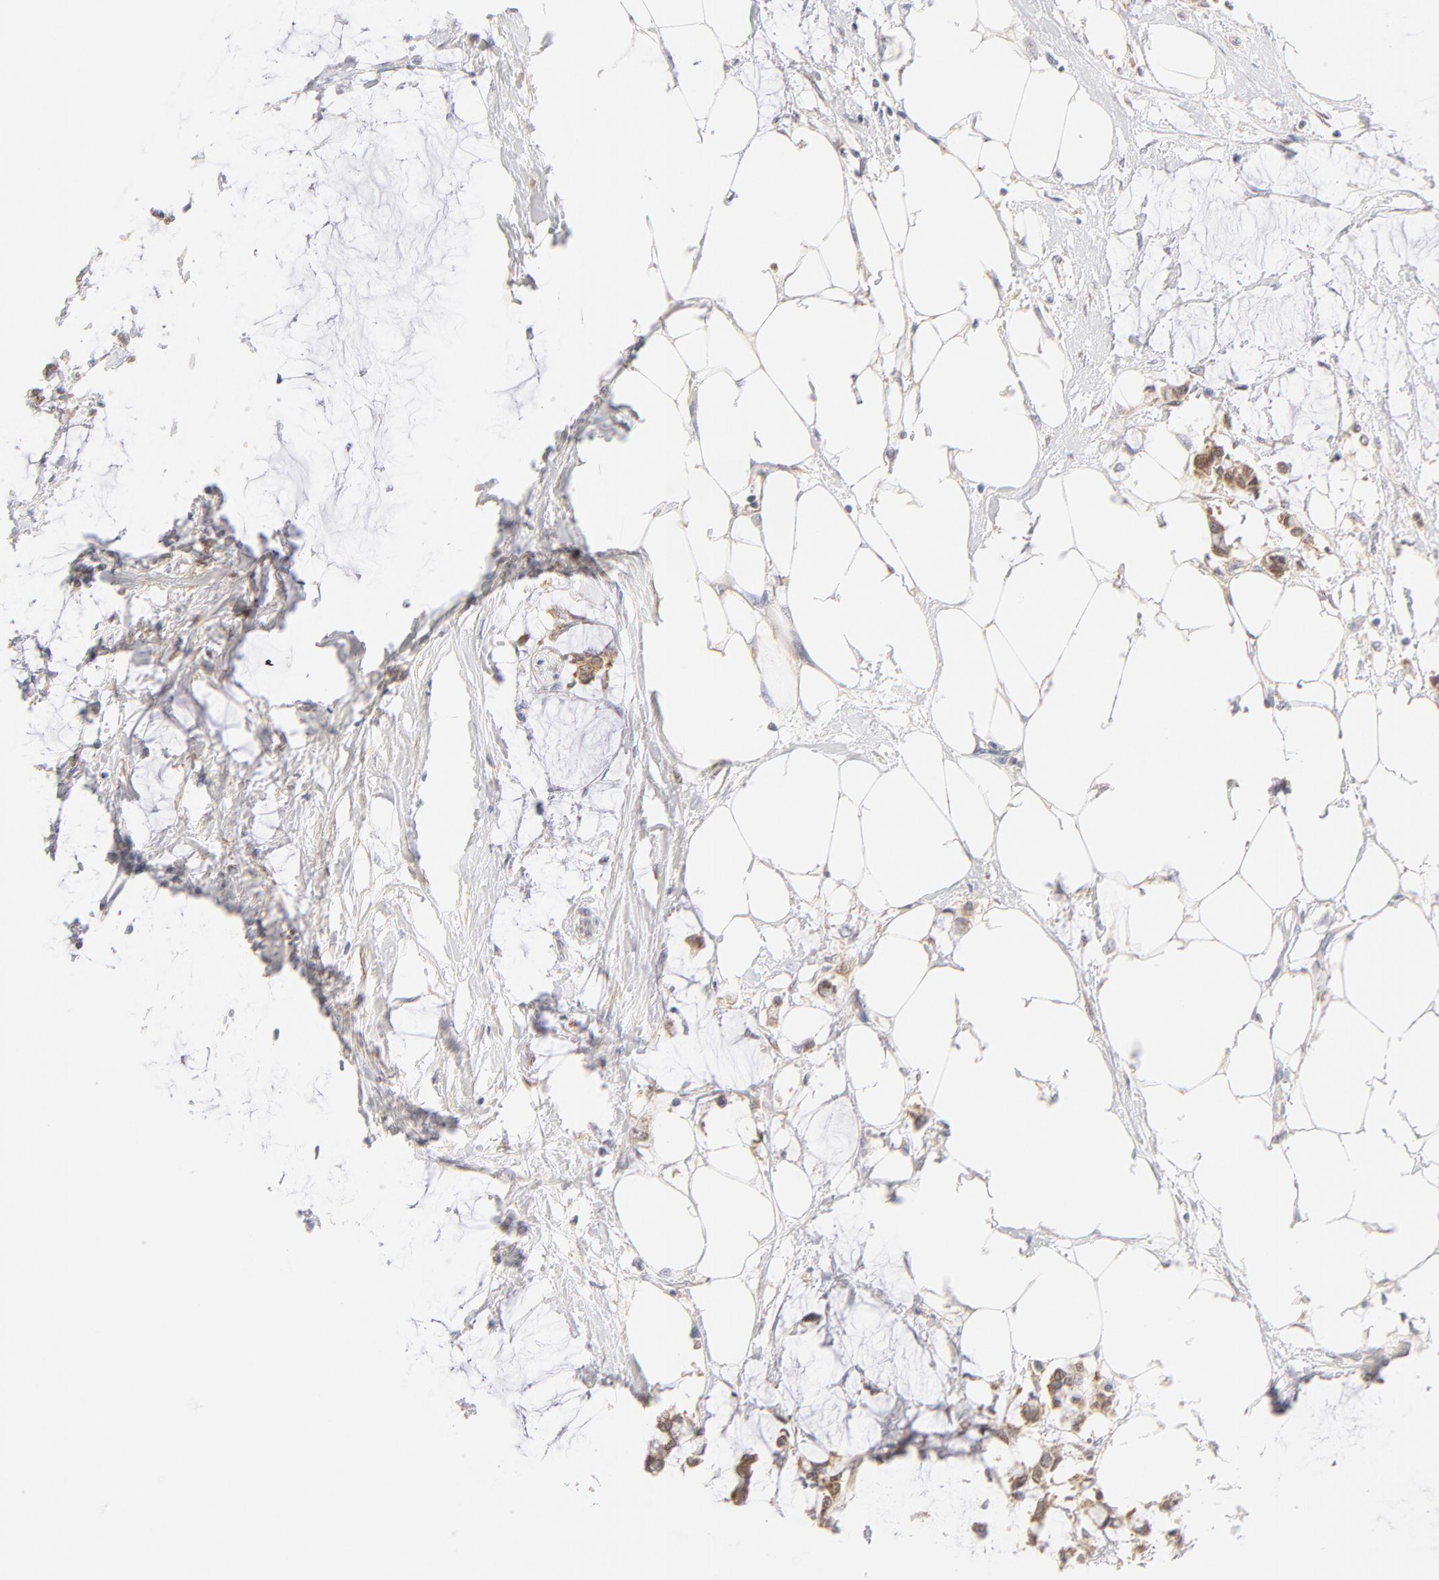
{"staining": {"intensity": "moderate", "quantity": ">75%", "location": "cytoplasmic/membranous"}, "tissue": "colorectal cancer", "cell_type": "Tumor cells", "image_type": "cancer", "snomed": [{"axis": "morphology", "description": "Normal tissue, NOS"}, {"axis": "morphology", "description": "Adenocarcinoma, NOS"}, {"axis": "topography", "description": "Colon"}, {"axis": "topography", "description": "Peripheral nerve tissue"}], "caption": "High-power microscopy captured an immunohistochemistry (IHC) micrograph of colorectal adenocarcinoma, revealing moderate cytoplasmic/membranous staining in approximately >75% of tumor cells.", "gene": "RPS6KA1", "patient": {"sex": "male", "age": 14}}